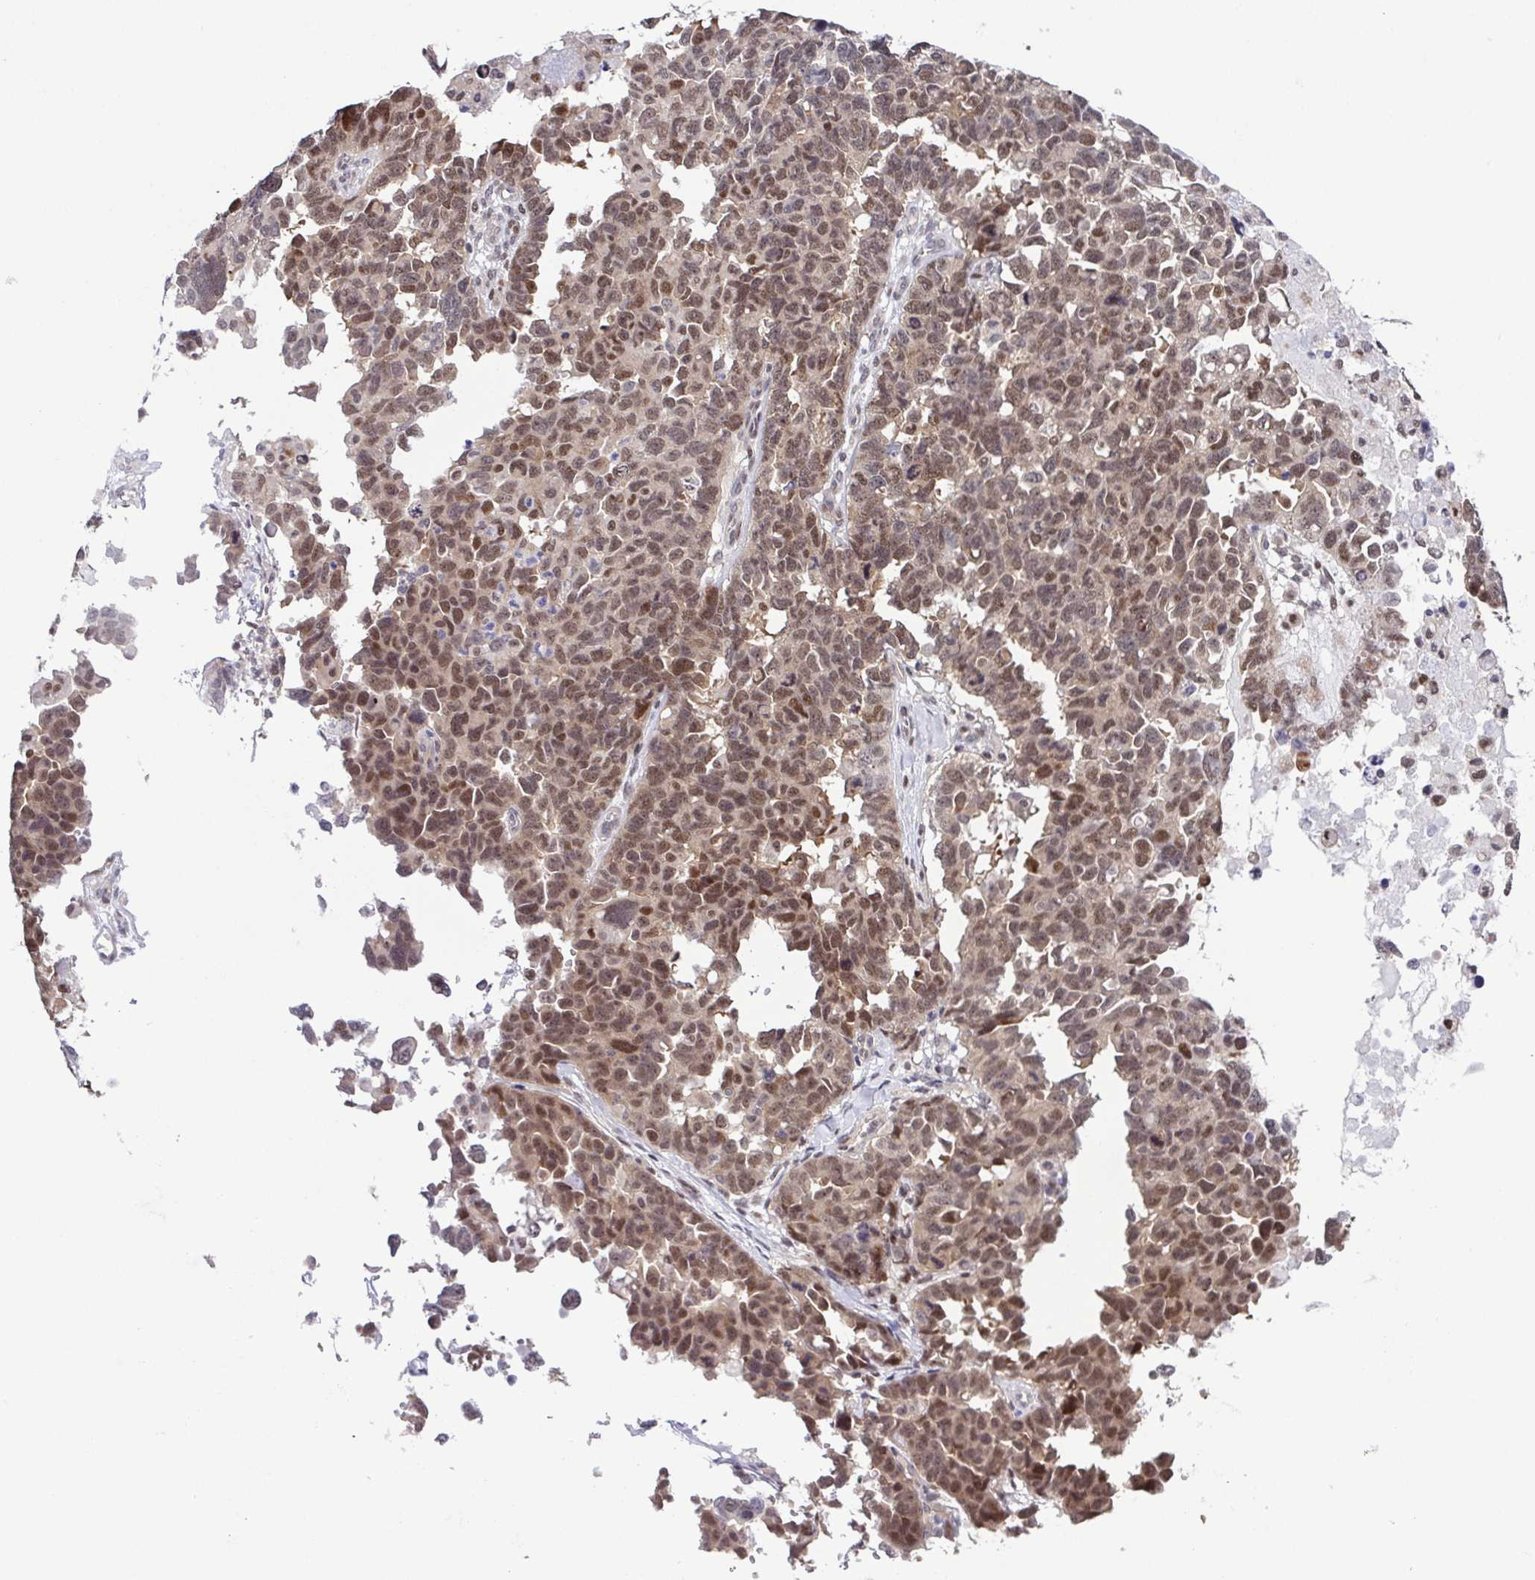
{"staining": {"intensity": "moderate", "quantity": ">75%", "location": "nuclear"}, "tissue": "ovarian cancer", "cell_type": "Tumor cells", "image_type": "cancer", "snomed": [{"axis": "morphology", "description": "Cystadenocarcinoma, serous, NOS"}, {"axis": "topography", "description": "Ovary"}], "caption": "Serous cystadenocarcinoma (ovarian) stained with a brown dye shows moderate nuclear positive expression in about >75% of tumor cells.", "gene": "DNAJB1", "patient": {"sex": "female", "age": 69}}